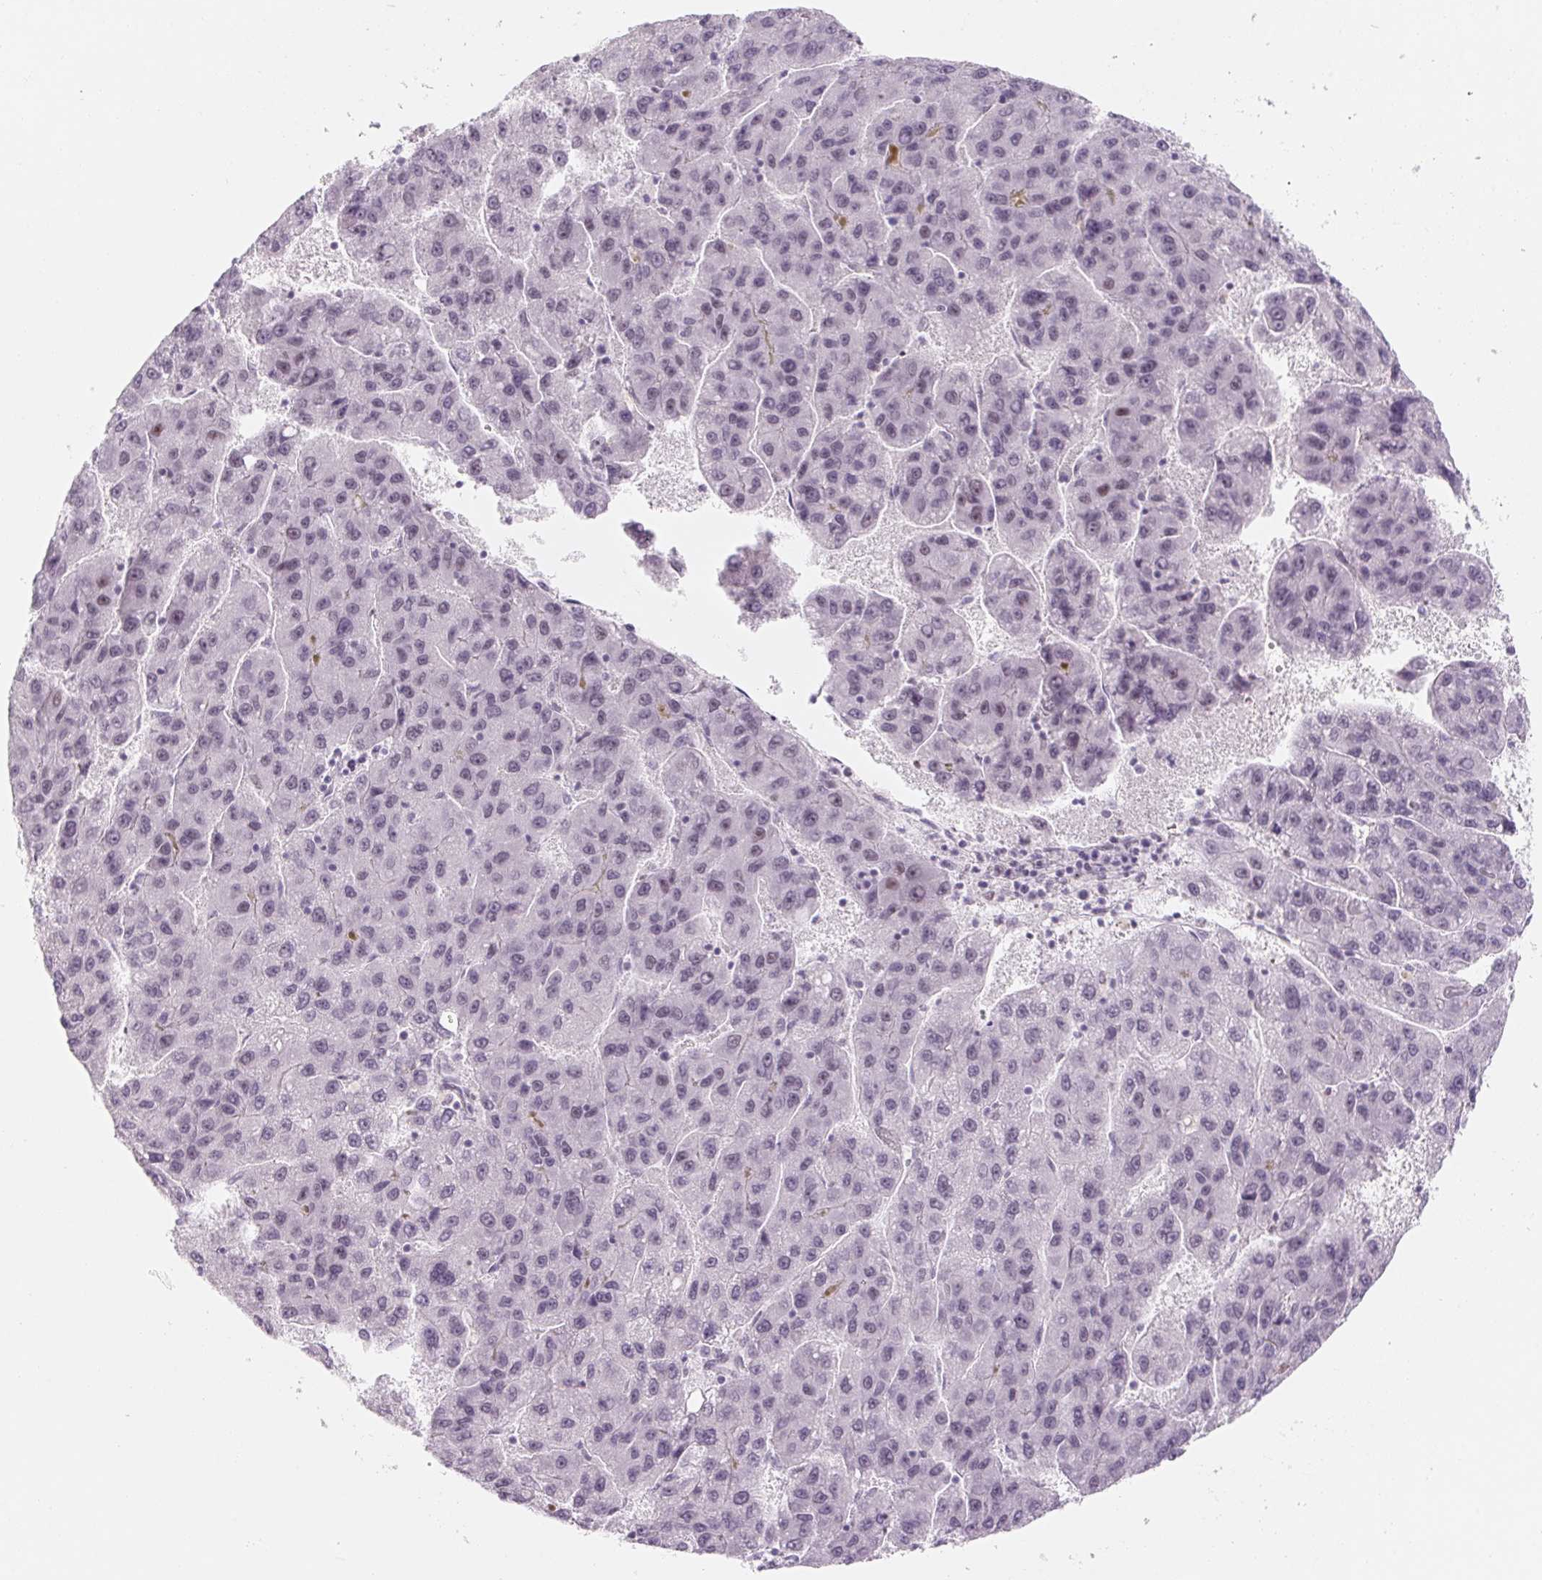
{"staining": {"intensity": "negative", "quantity": "none", "location": "none"}, "tissue": "liver cancer", "cell_type": "Tumor cells", "image_type": "cancer", "snomed": [{"axis": "morphology", "description": "Carcinoma, Hepatocellular, NOS"}, {"axis": "topography", "description": "Liver"}], "caption": "DAB (3,3'-diaminobenzidine) immunohistochemical staining of human hepatocellular carcinoma (liver) demonstrates no significant staining in tumor cells. (Brightfield microscopy of DAB IHC at high magnification).", "gene": "ZIC4", "patient": {"sex": "female", "age": 82}}